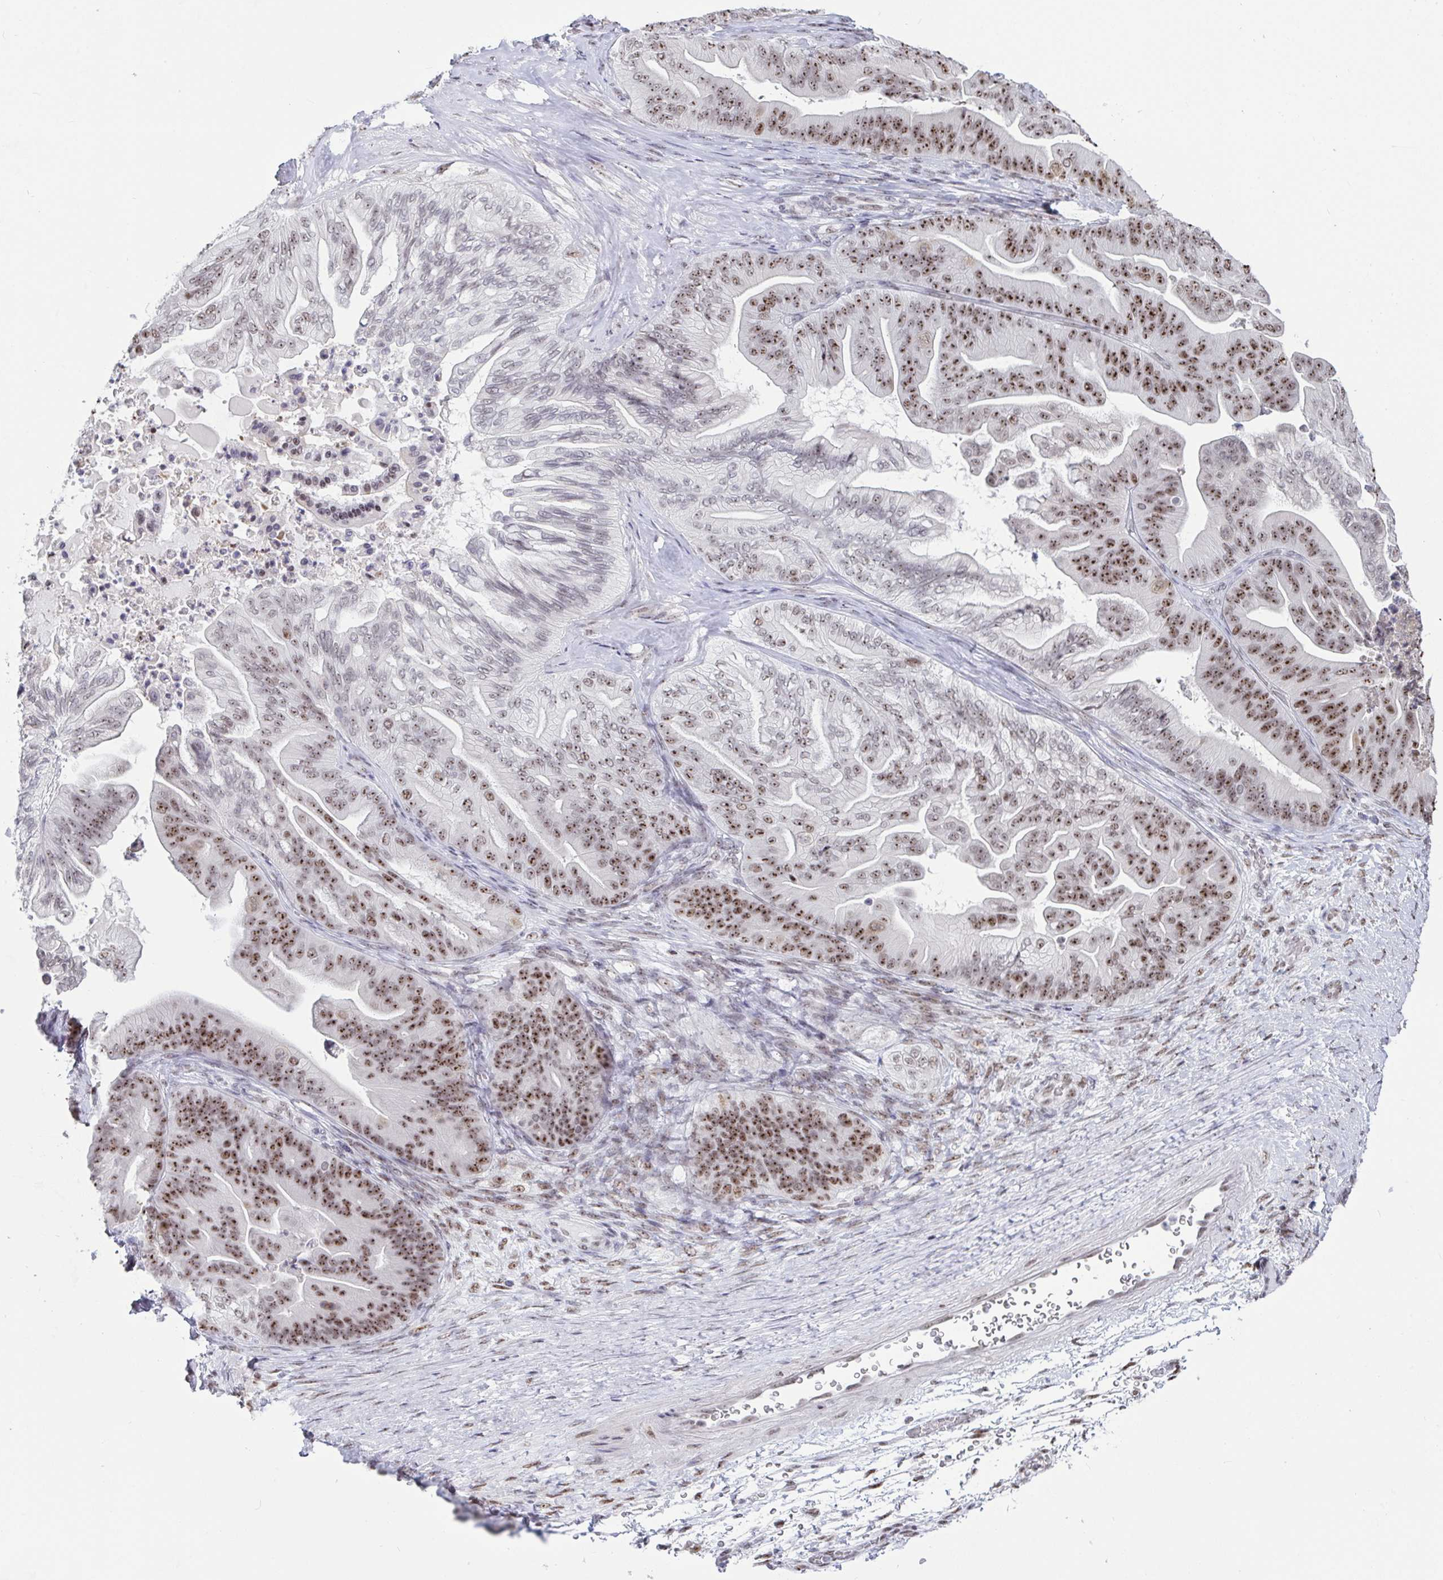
{"staining": {"intensity": "moderate", "quantity": "25%-75%", "location": "nuclear"}, "tissue": "ovarian cancer", "cell_type": "Tumor cells", "image_type": "cancer", "snomed": [{"axis": "morphology", "description": "Cystadenocarcinoma, mucinous, NOS"}, {"axis": "topography", "description": "Ovary"}], "caption": "High-power microscopy captured an immunohistochemistry (IHC) image of ovarian cancer, revealing moderate nuclear staining in about 25%-75% of tumor cells.", "gene": "SUPT16H", "patient": {"sex": "female", "age": 67}}